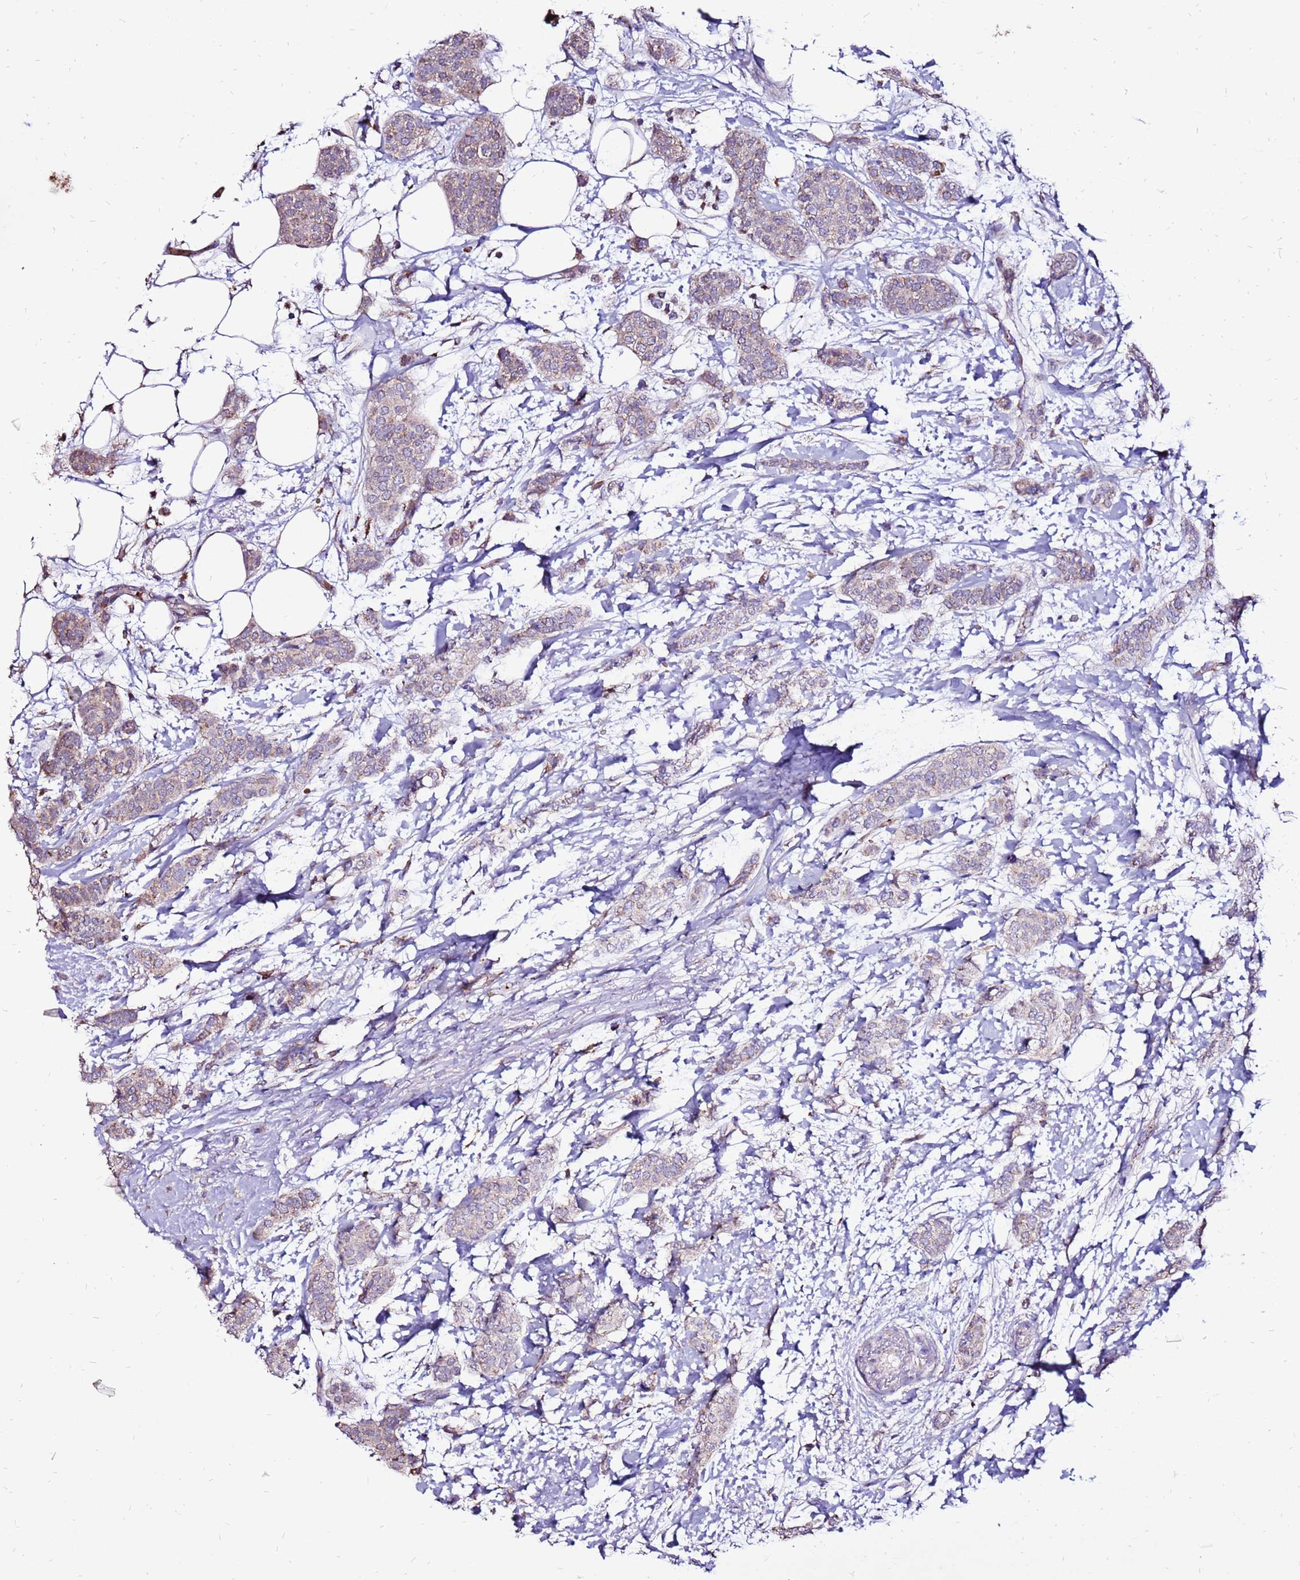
{"staining": {"intensity": "weak", "quantity": "<25%", "location": "cytoplasmic/membranous"}, "tissue": "breast cancer", "cell_type": "Tumor cells", "image_type": "cancer", "snomed": [{"axis": "morphology", "description": "Duct carcinoma"}, {"axis": "topography", "description": "Breast"}], "caption": "Immunohistochemical staining of human infiltrating ductal carcinoma (breast) shows no significant positivity in tumor cells.", "gene": "SPSB3", "patient": {"sex": "female", "age": 72}}